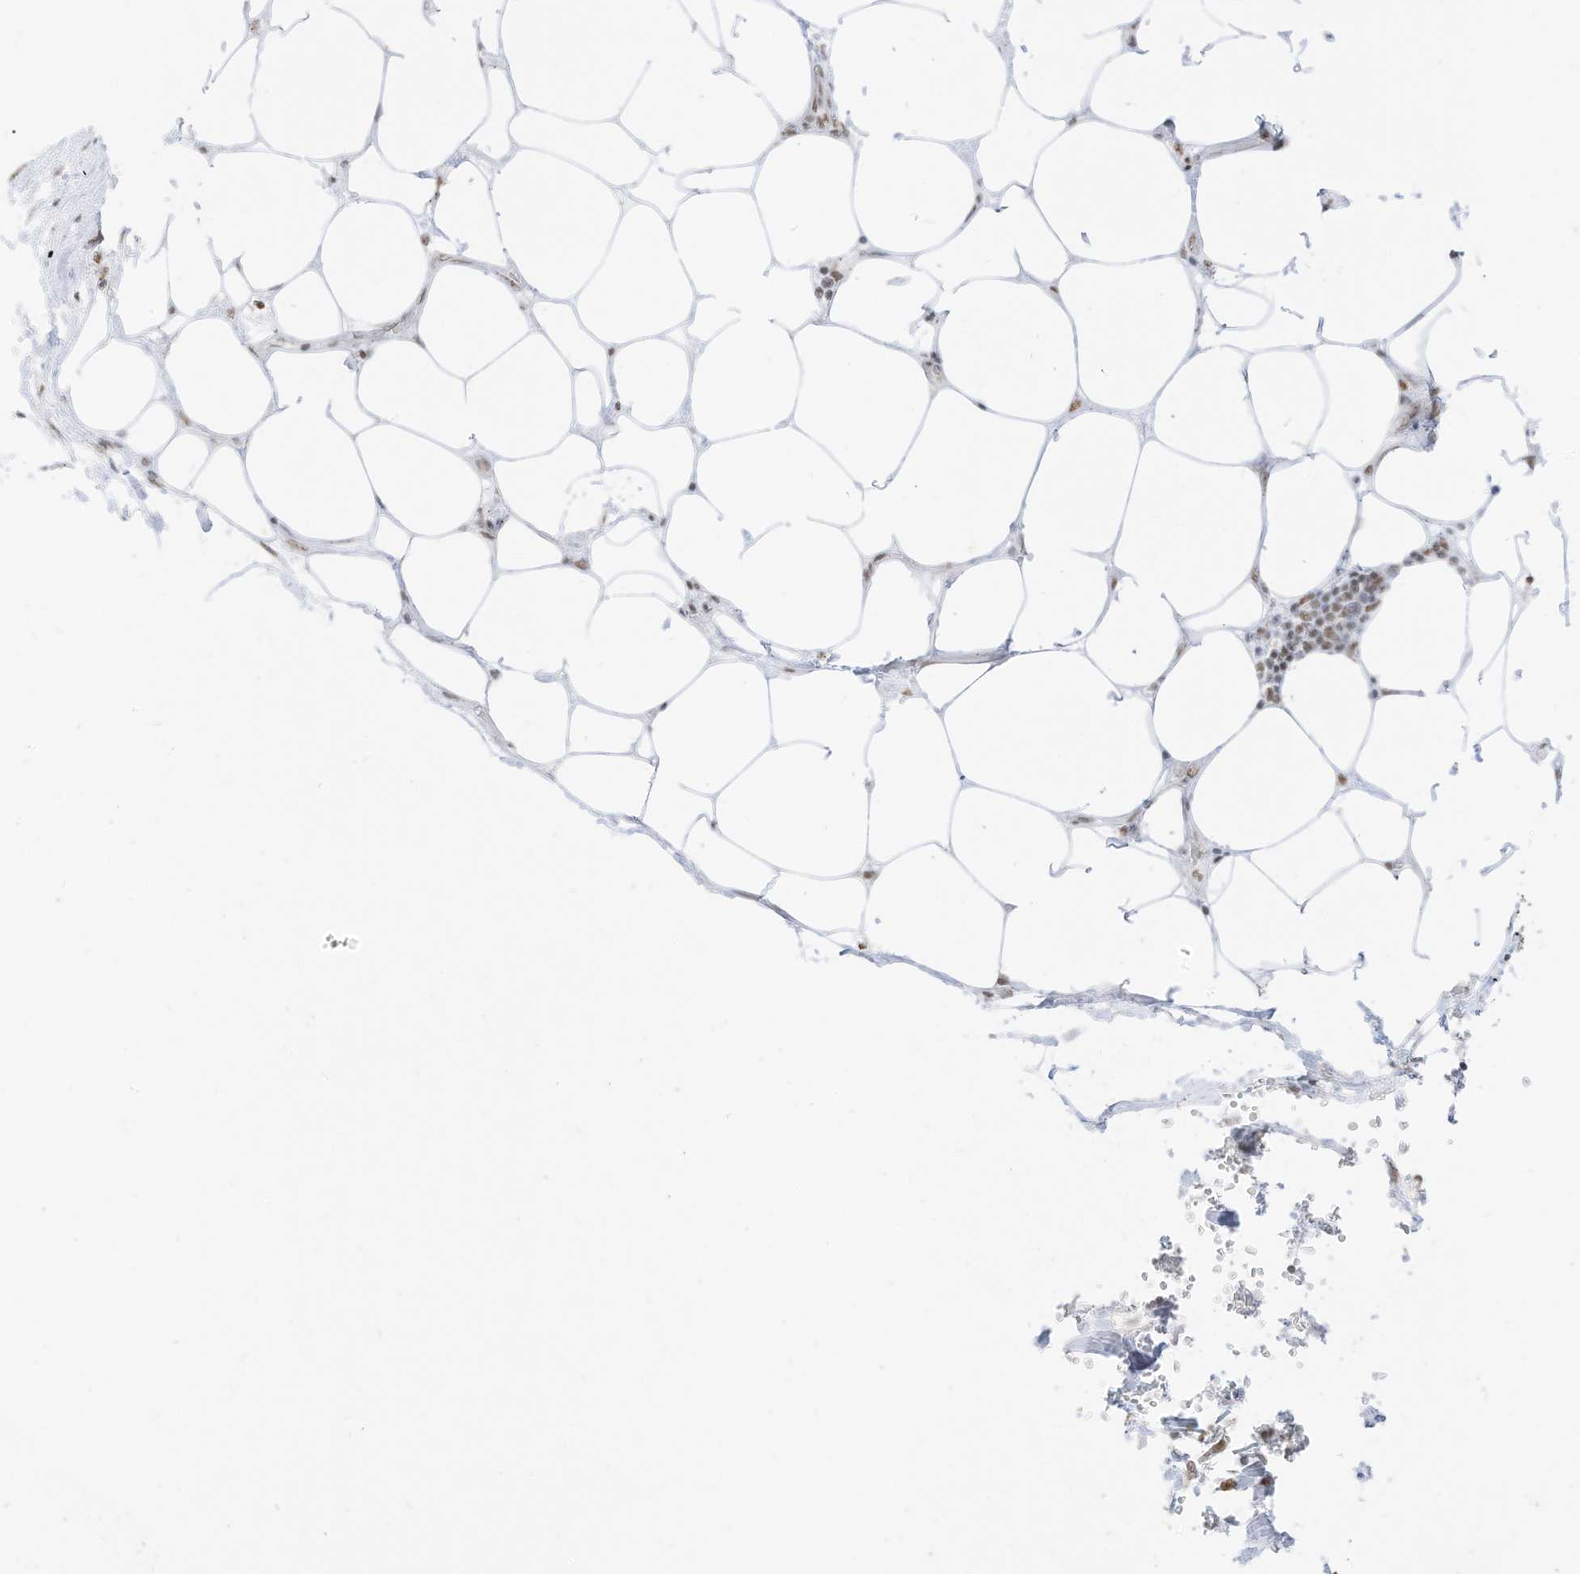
{"staining": {"intensity": "moderate", "quantity": ">75%", "location": "nuclear"}, "tissue": "urothelial cancer", "cell_type": "Tumor cells", "image_type": "cancer", "snomed": [{"axis": "morphology", "description": "Urothelial carcinoma, High grade"}, {"axis": "topography", "description": "Urinary bladder"}], "caption": "A photomicrograph of human high-grade urothelial carcinoma stained for a protein displays moderate nuclear brown staining in tumor cells.", "gene": "SMARCA2", "patient": {"sex": "male", "age": 64}}